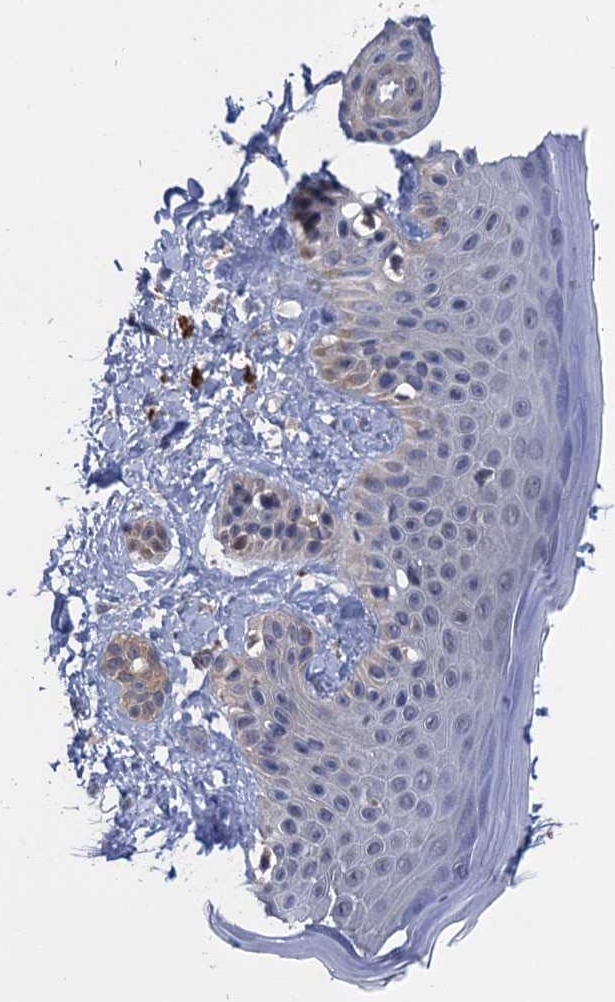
{"staining": {"intensity": "negative", "quantity": "none", "location": "none"}, "tissue": "skin", "cell_type": "Fibroblasts", "image_type": "normal", "snomed": [{"axis": "morphology", "description": "Normal tissue, NOS"}, {"axis": "topography", "description": "Skin"}], "caption": "The photomicrograph shows no staining of fibroblasts in normal skin.", "gene": "NEK8", "patient": {"sex": "male", "age": 52}}